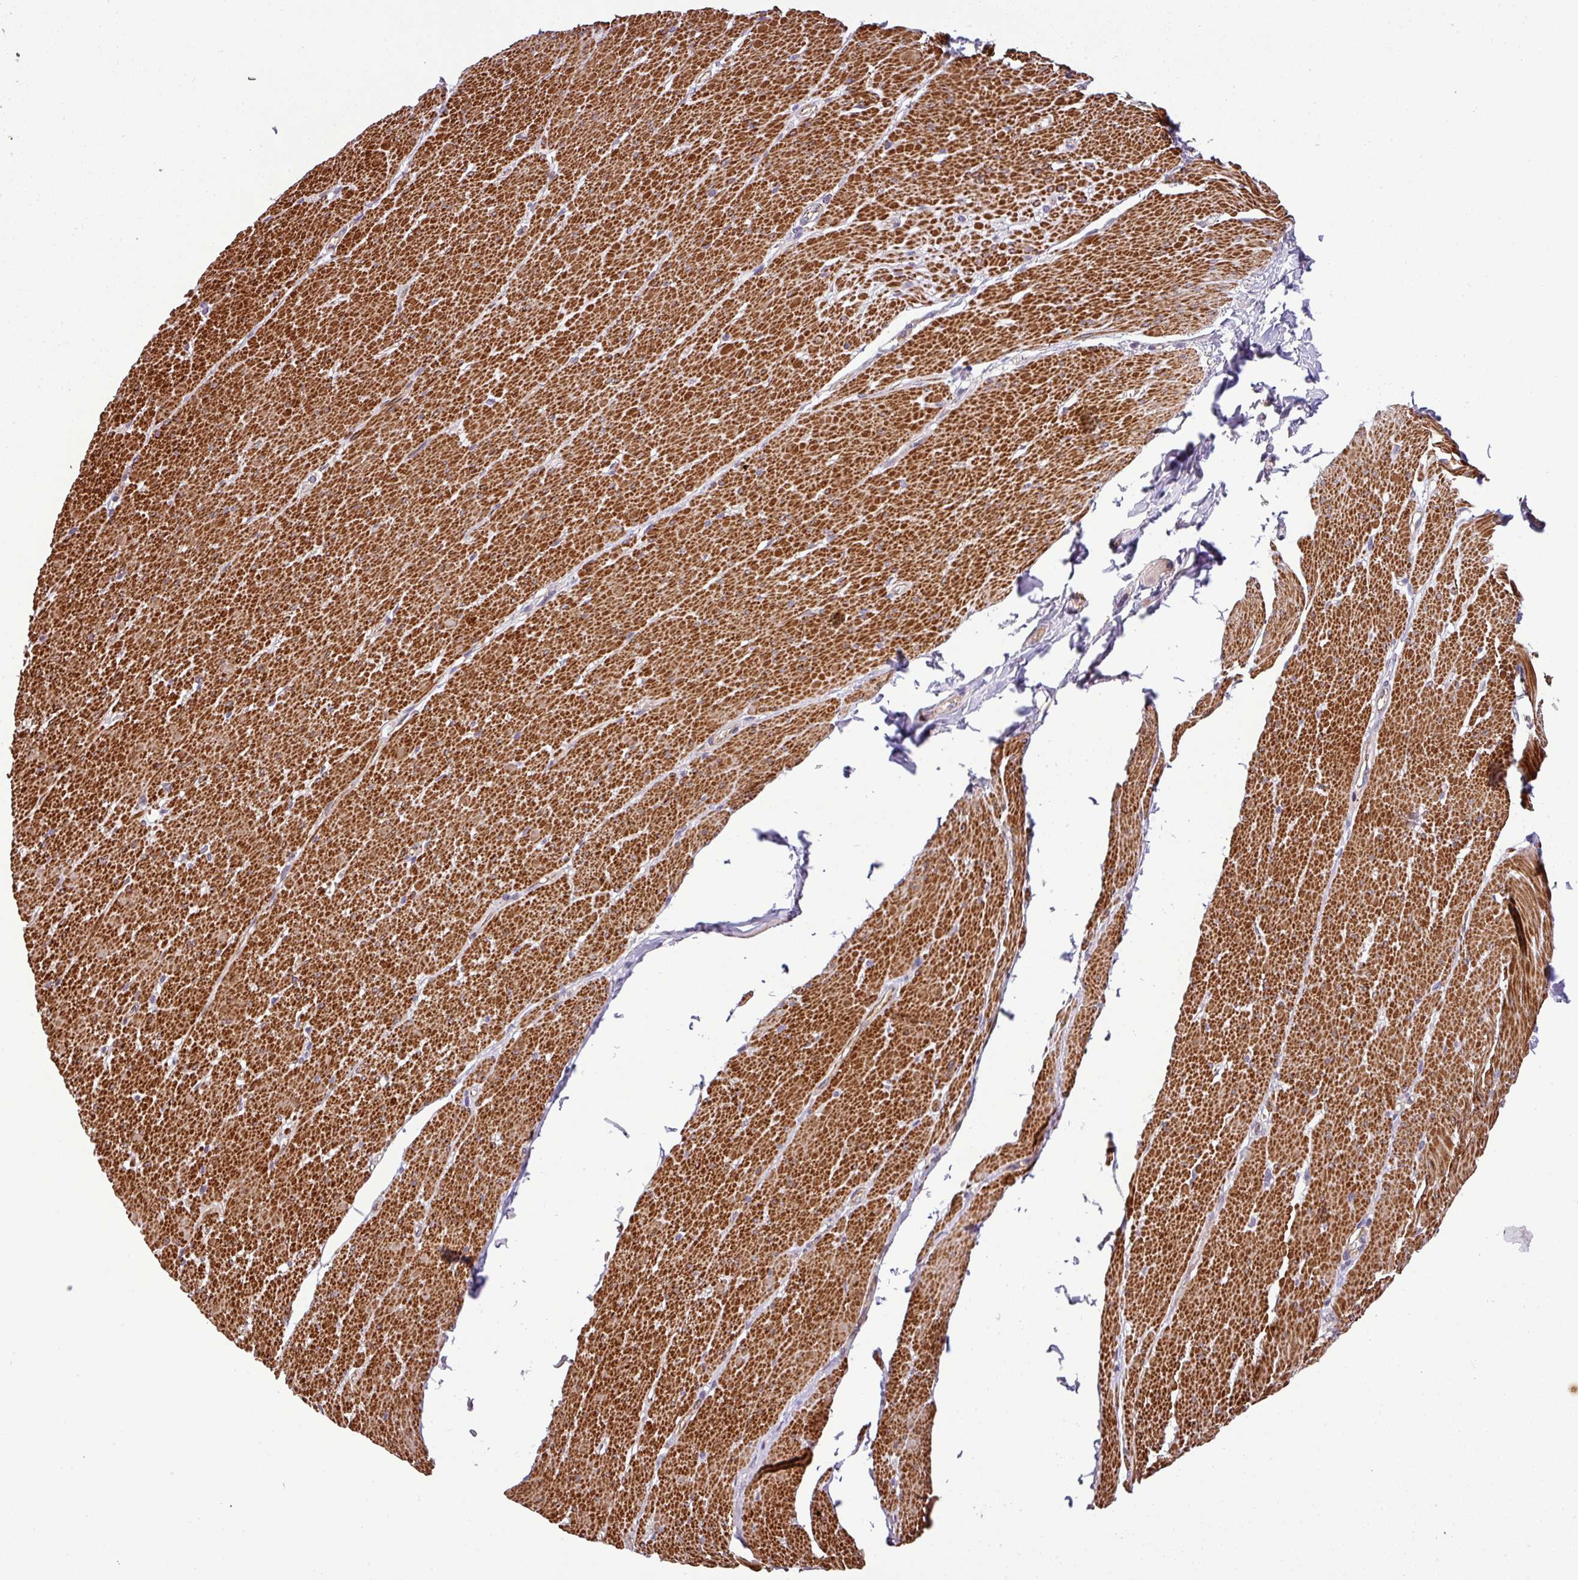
{"staining": {"intensity": "strong", "quantity": ">75%", "location": "cytoplasmic/membranous"}, "tissue": "smooth muscle", "cell_type": "Smooth muscle cells", "image_type": "normal", "snomed": [{"axis": "morphology", "description": "Normal tissue, NOS"}, {"axis": "topography", "description": "Smooth muscle"}, {"axis": "topography", "description": "Rectum"}], "caption": "Unremarkable smooth muscle was stained to show a protein in brown. There is high levels of strong cytoplasmic/membranous expression in approximately >75% of smooth muscle cells. The protein of interest is stained brown, and the nuclei are stained in blue (DAB IHC with brightfield microscopy, high magnification).", "gene": "CASS4", "patient": {"sex": "male", "age": 53}}